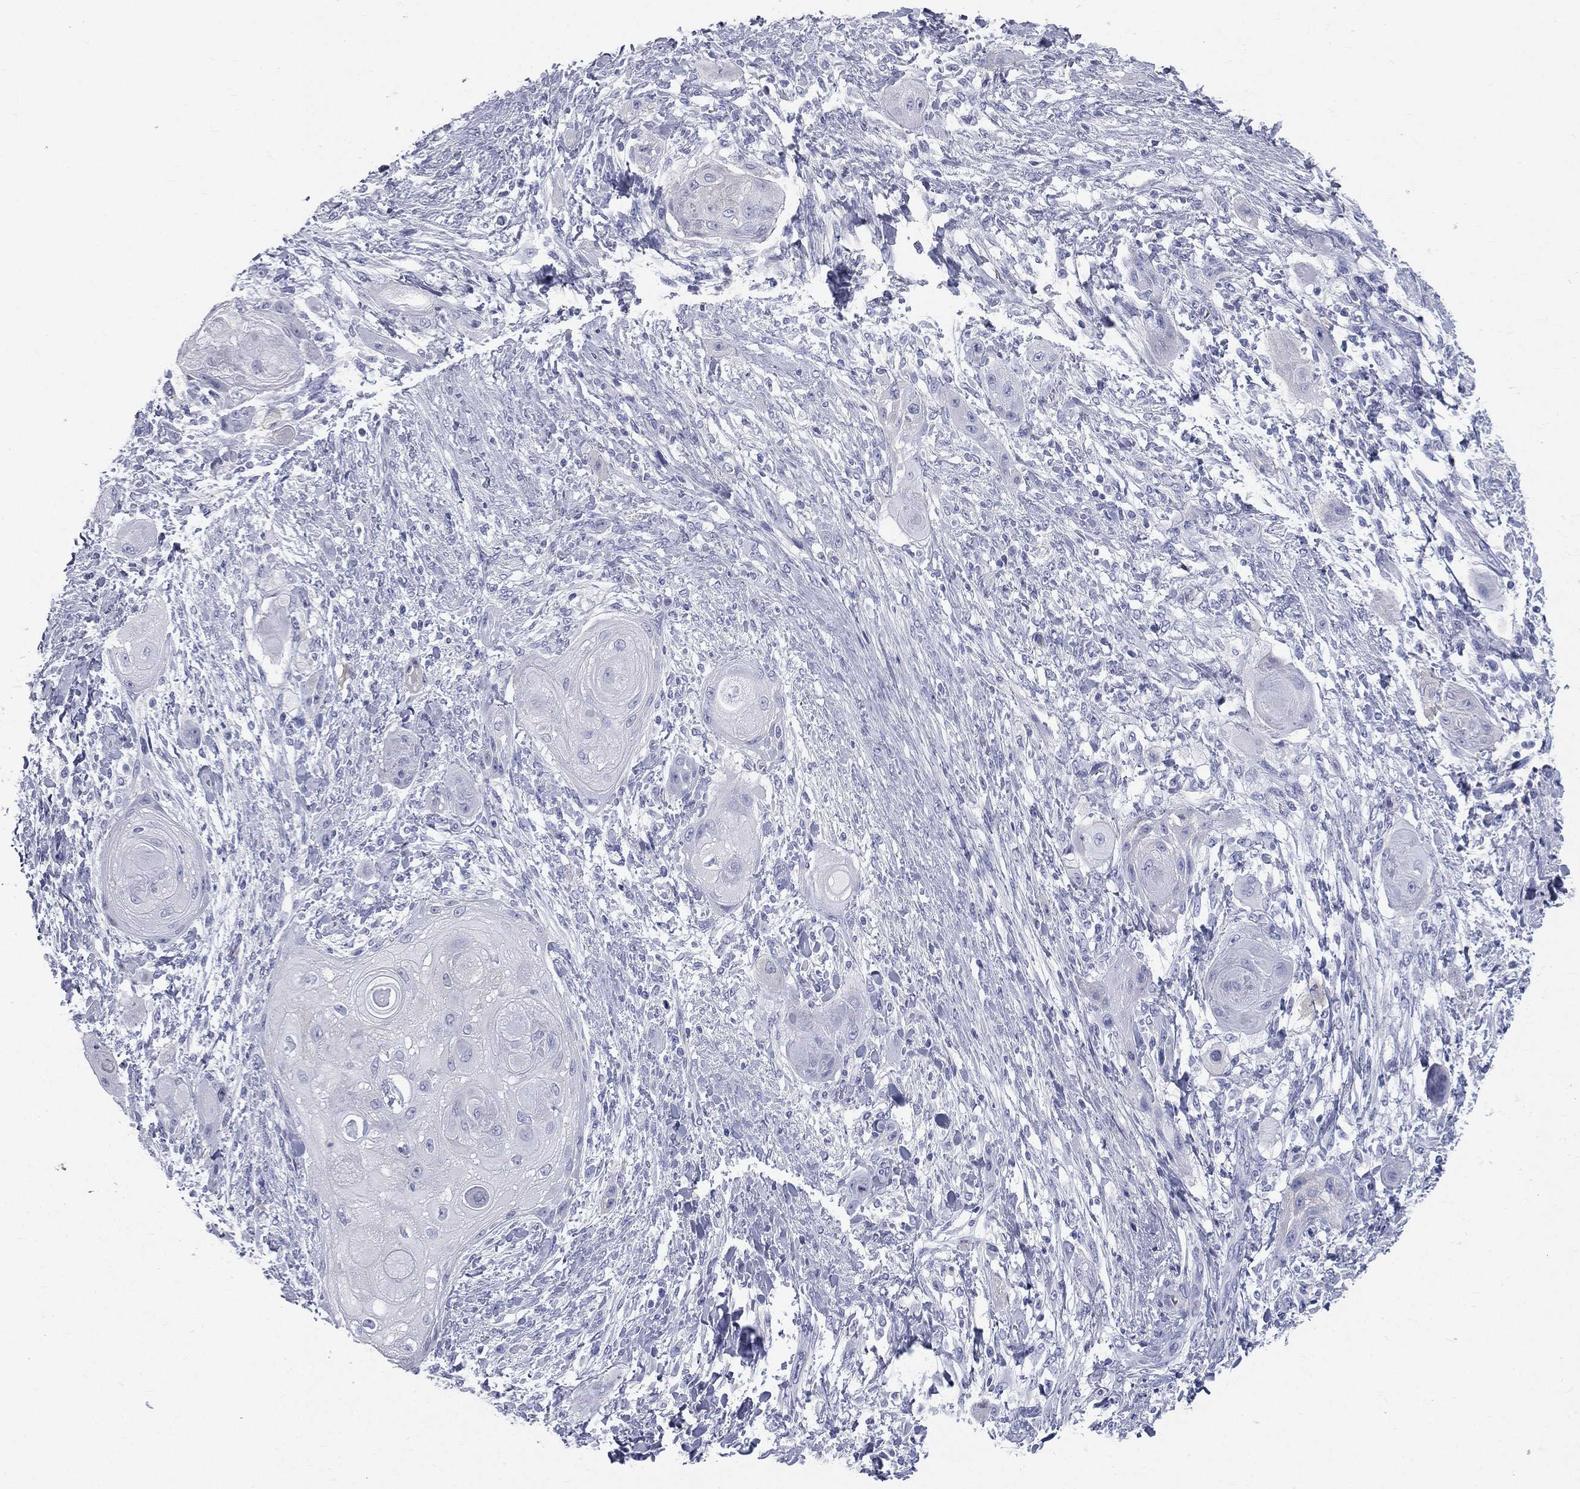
{"staining": {"intensity": "negative", "quantity": "none", "location": "none"}, "tissue": "skin cancer", "cell_type": "Tumor cells", "image_type": "cancer", "snomed": [{"axis": "morphology", "description": "Squamous cell carcinoma, NOS"}, {"axis": "topography", "description": "Skin"}], "caption": "A histopathology image of human skin cancer is negative for staining in tumor cells.", "gene": "HP", "patient": {"sex": "male", "age": 62}}